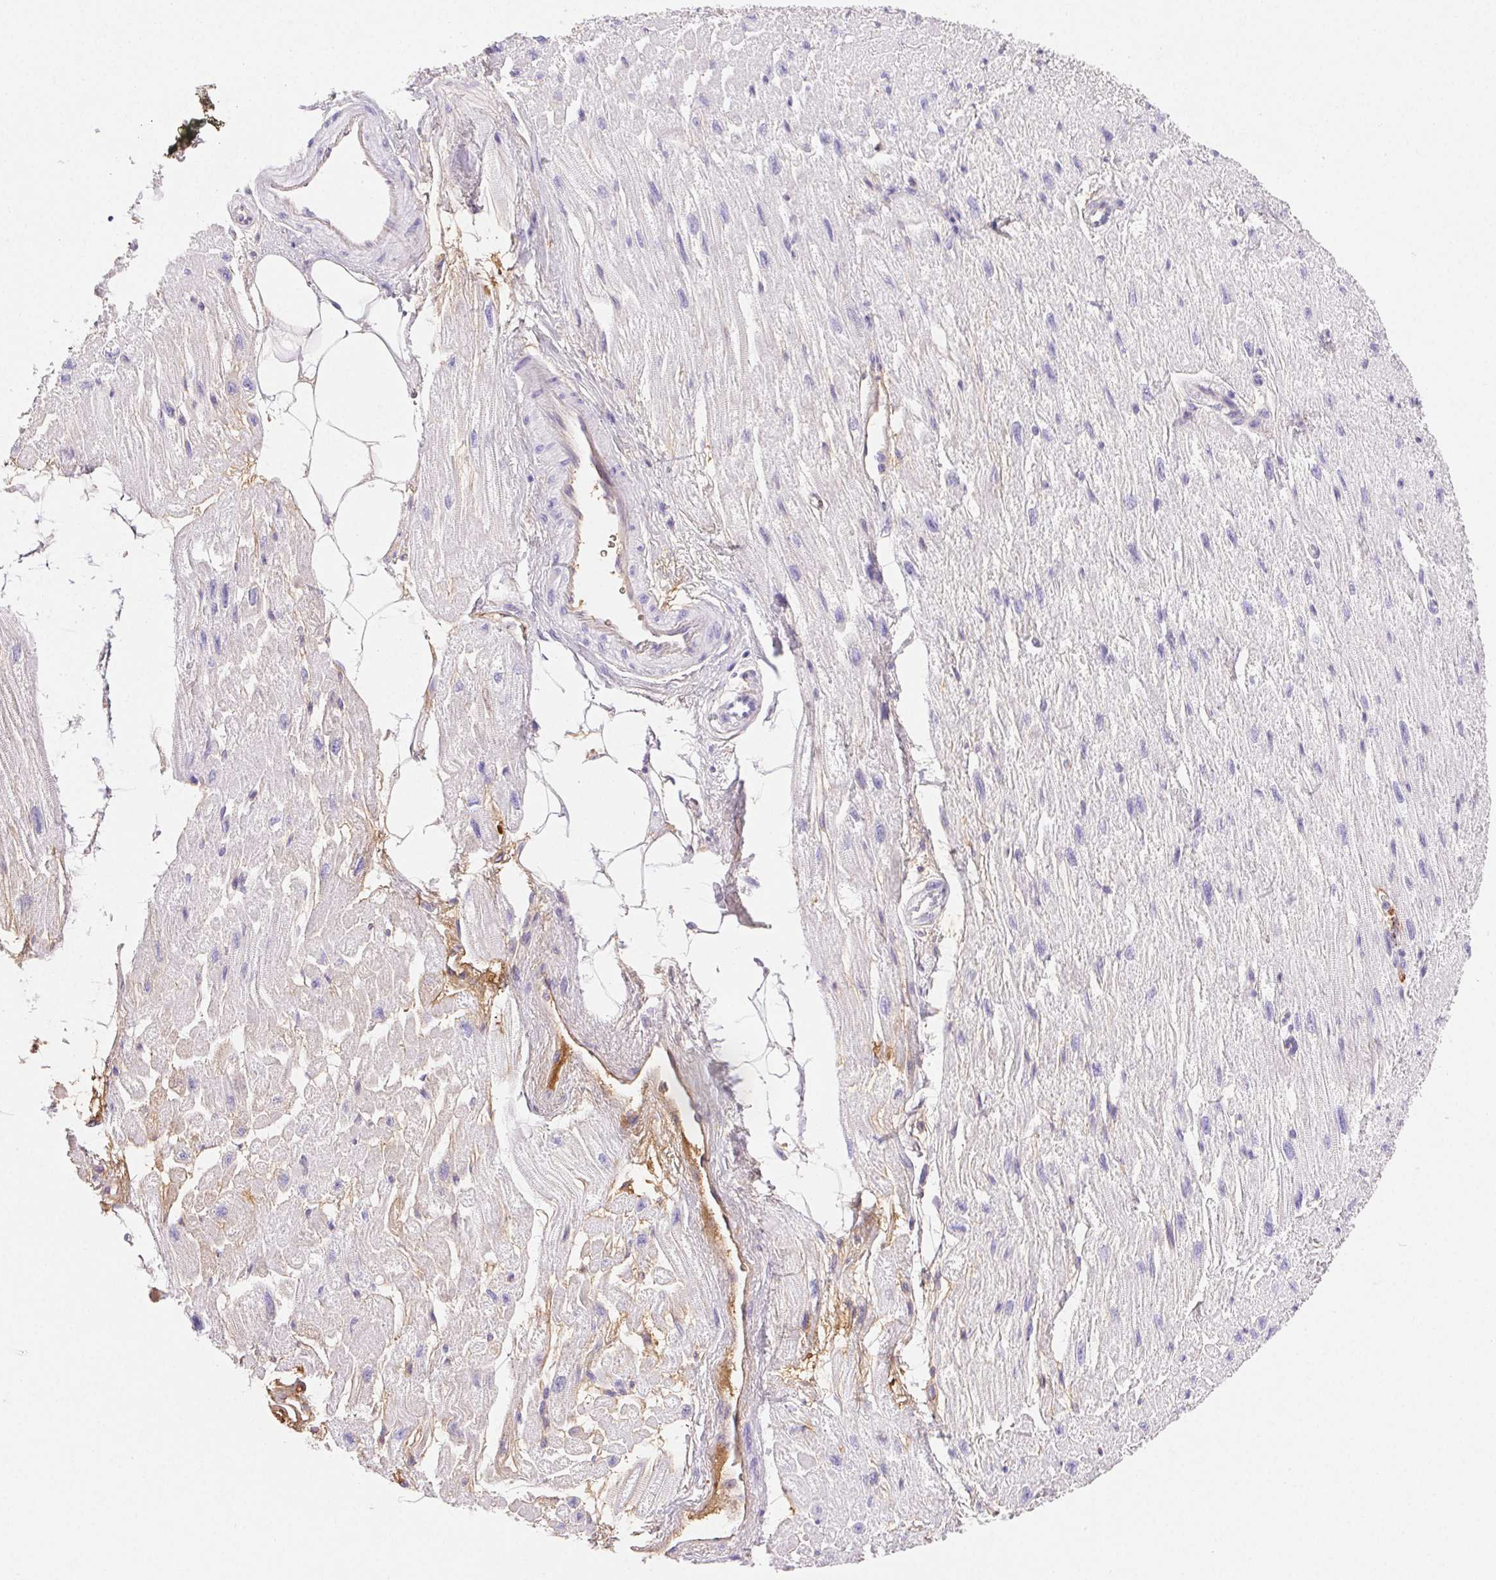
{"staining": {"intensity": "negative", "quantity": "none", "location": "none"}, "tissue": "heart muscle", "cell_type": "Cardiomyocytes", "image_type": "normal", "snomed": [{"axis": "morphology", "description": "Normal tissue, NOS"}, {"axis": "topography", "description": "Heart"}], "caption": "A histopathology image of human heart muscle is negative for staining in cardiomyocytes. Nuclei are stained in blue.", "gene": "FGA", "patient": {"sex": "female", "age": 62}}